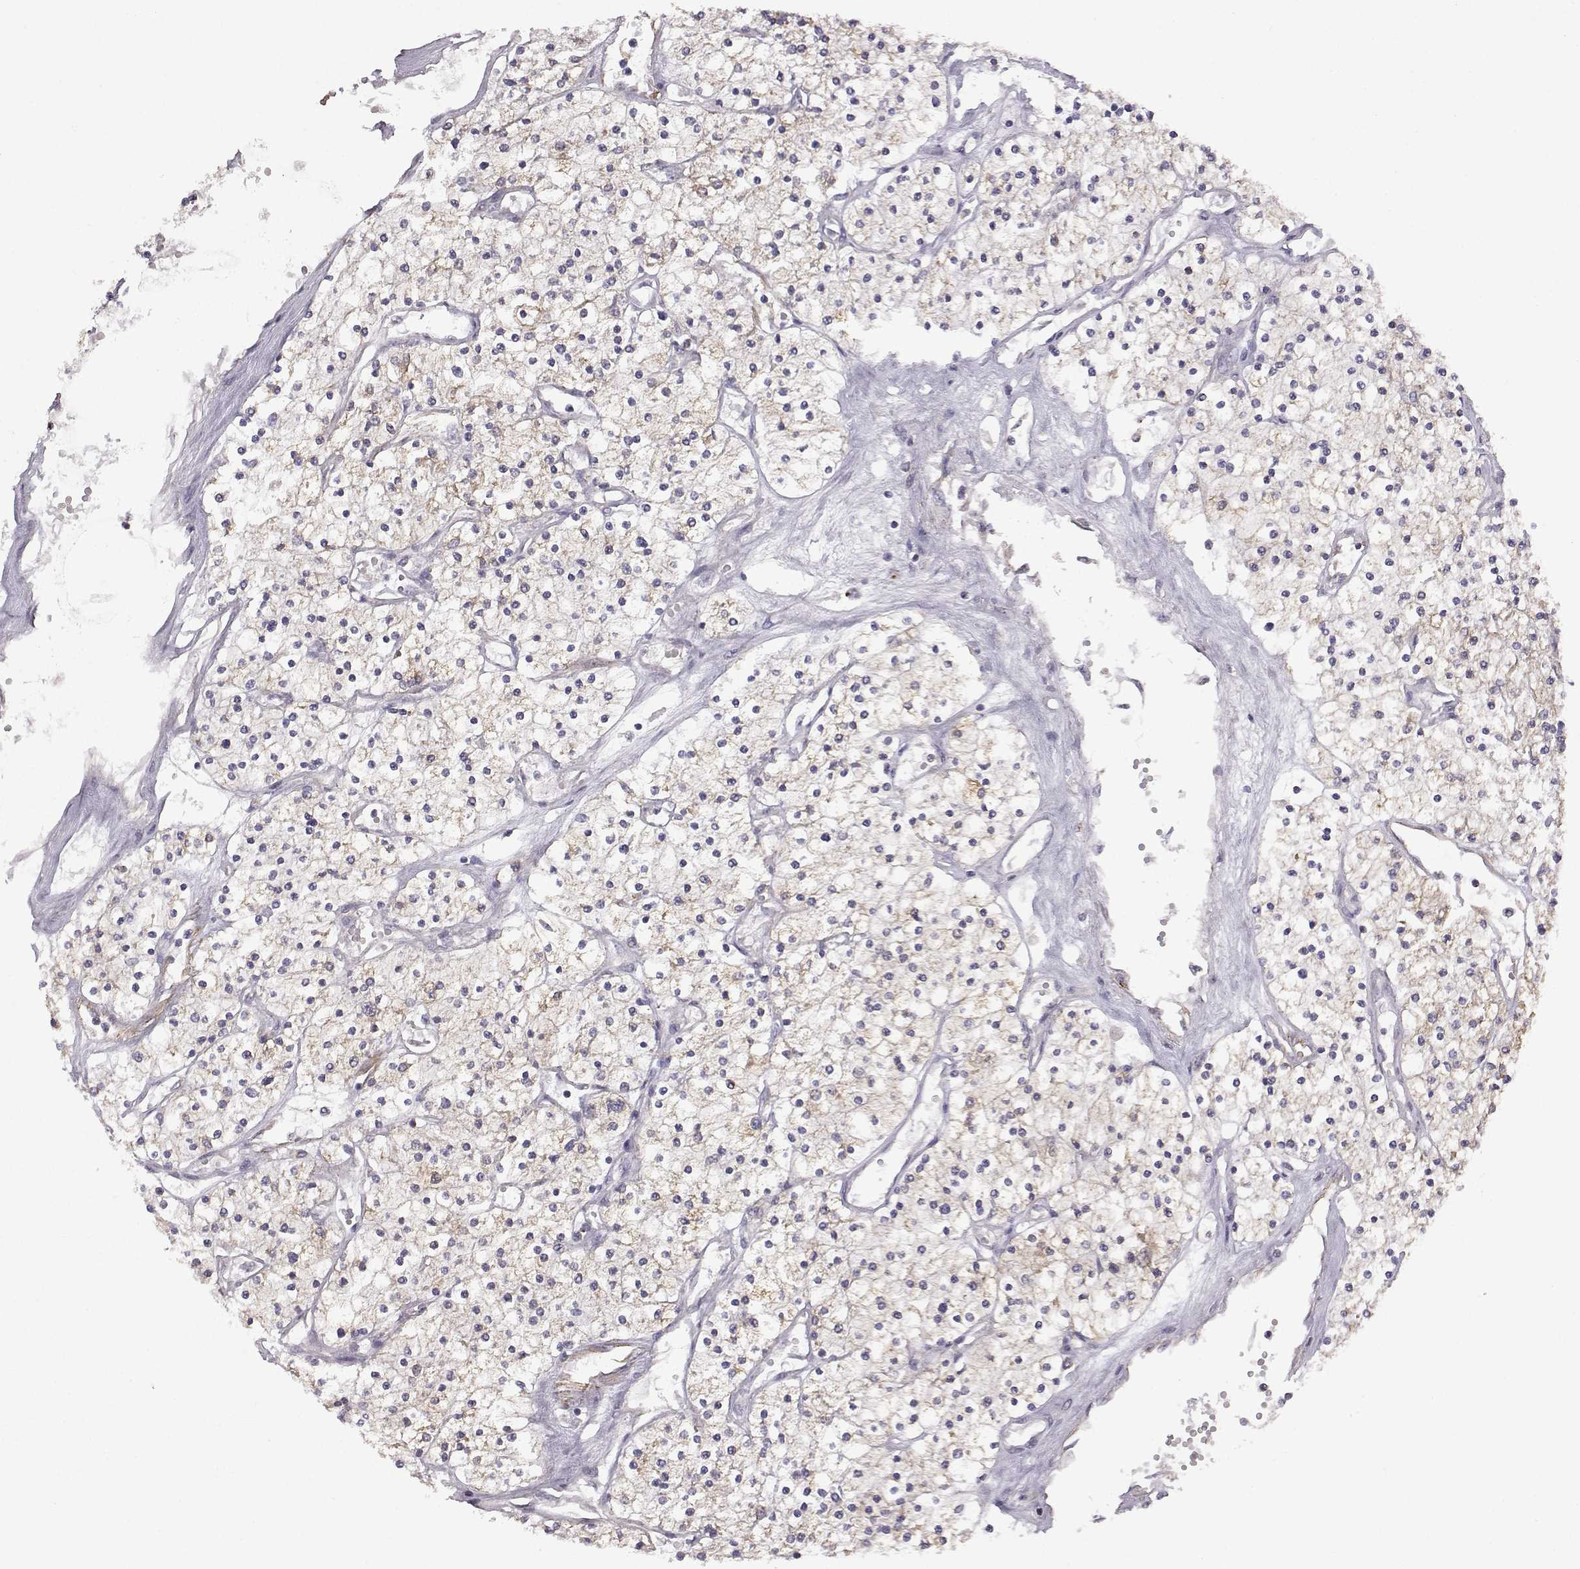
{"staining": {"intensity": "weak", "quantity": "<25%", "location": "cytoplasmic/membranous"}, "tissue": "renal cancer", "cell_type": "Tumor cells", "image_type": "cancer", "snomed": [{"axis": "morphology", "description": "Adenocarcinoma, NOS"}, {"axis": "topography", "description": "Kidney"}], "caption": "A photomicrograph of renal adenocarcinoma stained for a protein demonstrates no brown staining in tumor cells. The staining was performed using DAB to visualize the protein expression in brown, while the nuclei were stained in blue with hematoxylin (Magnification: 20x).", "gene": "DDC", "patient": {"sex": "male", "age": 80}}